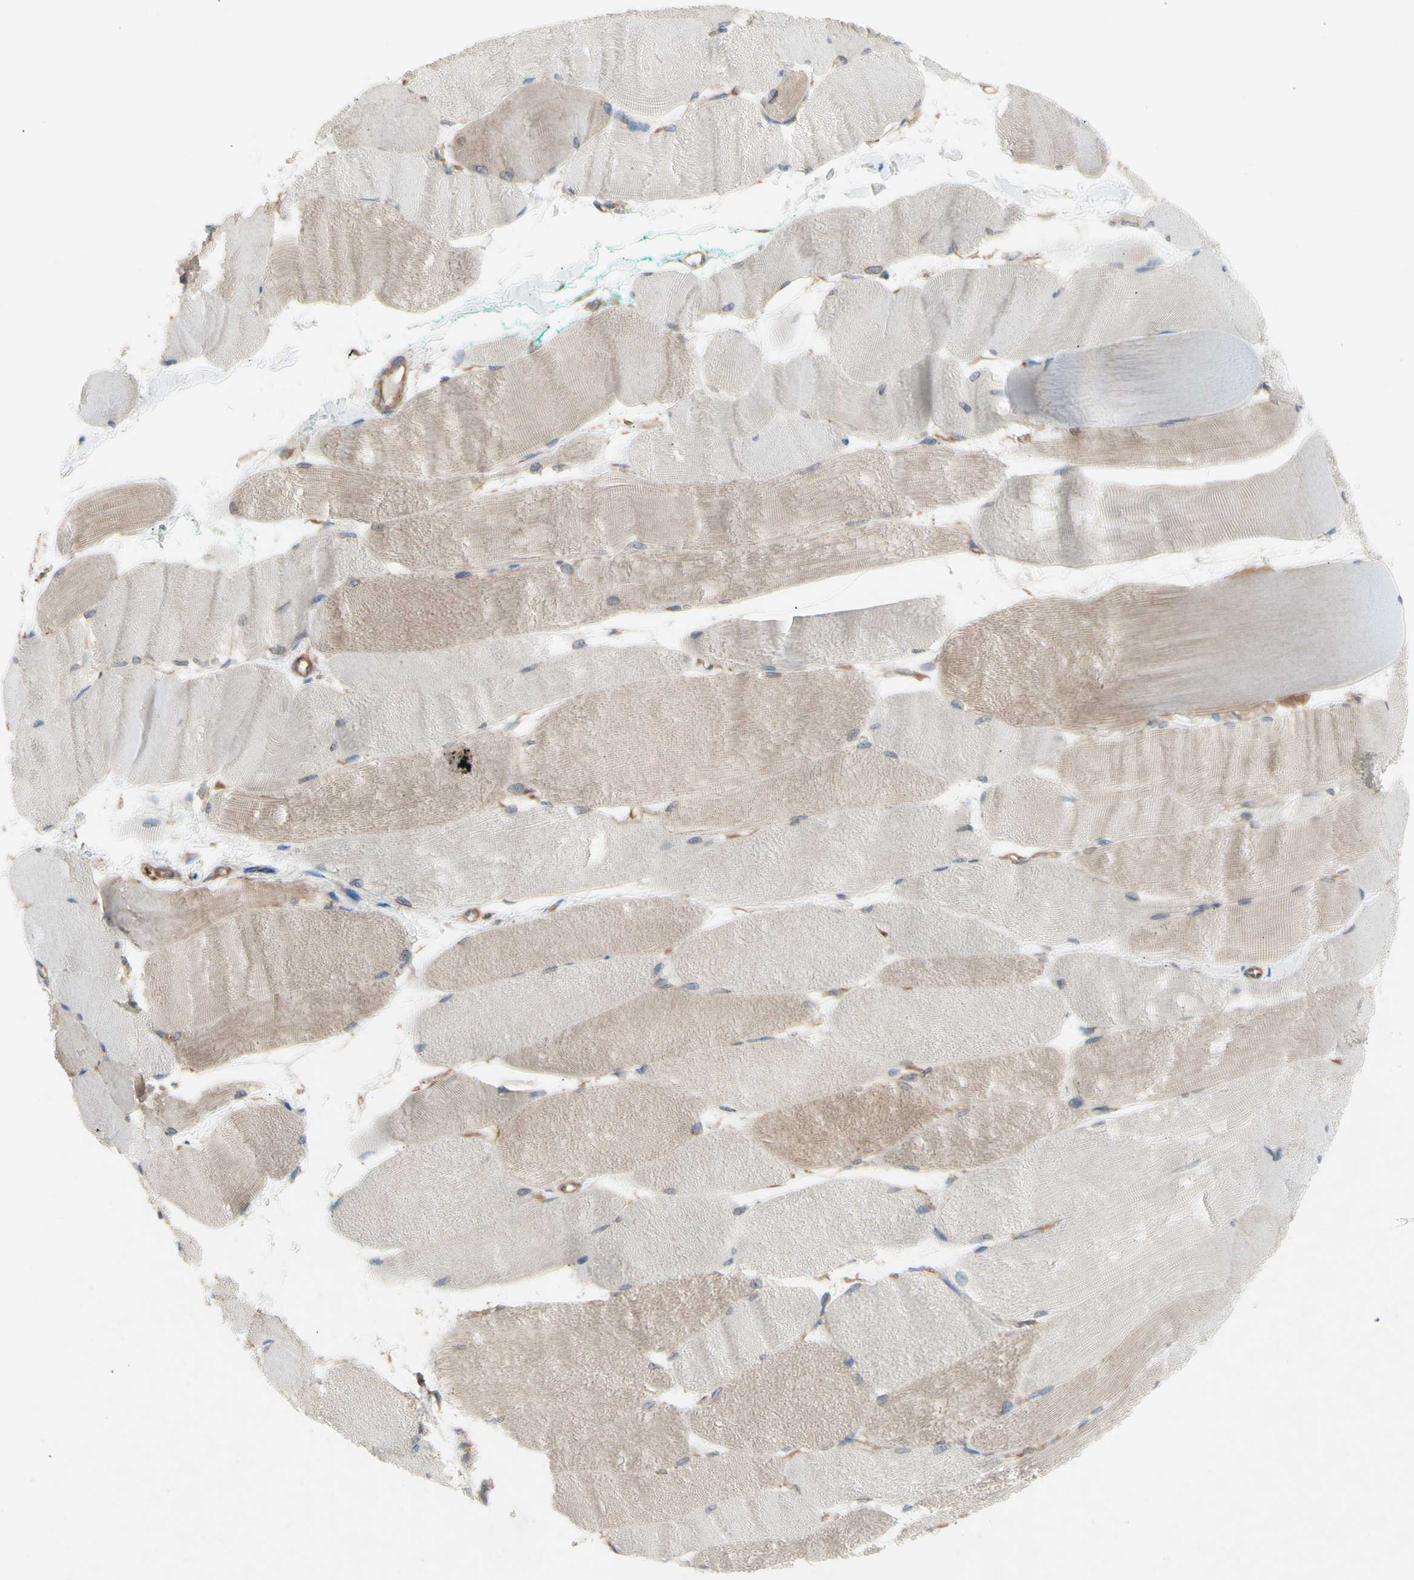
{"staining": {"intensity": "weak", "quantity": ">75%", "location": "cytoplasmic/membranous"}, "tissue": "skeletal muscle", "cell_type": "Myocytes", "image_type": "normal", "snomed": [{"axis": "morphology", "description": "Normal tissue, NOS"}, {"axis": "morphology", "description": "Squamous cell carcinoma, NOS"}, {"axis": "topography", "description": "Skeletal muscle"}], "caption": "Protein expression analysis of normal human skeletal muscle reveals weak cytoplasmic/membranous staining in approximately >75% of myocytes. (IHC, brightfield microscopy, high magnification).", "gene": "KLC1", "patient": {"sex": "male", "age": 51}}